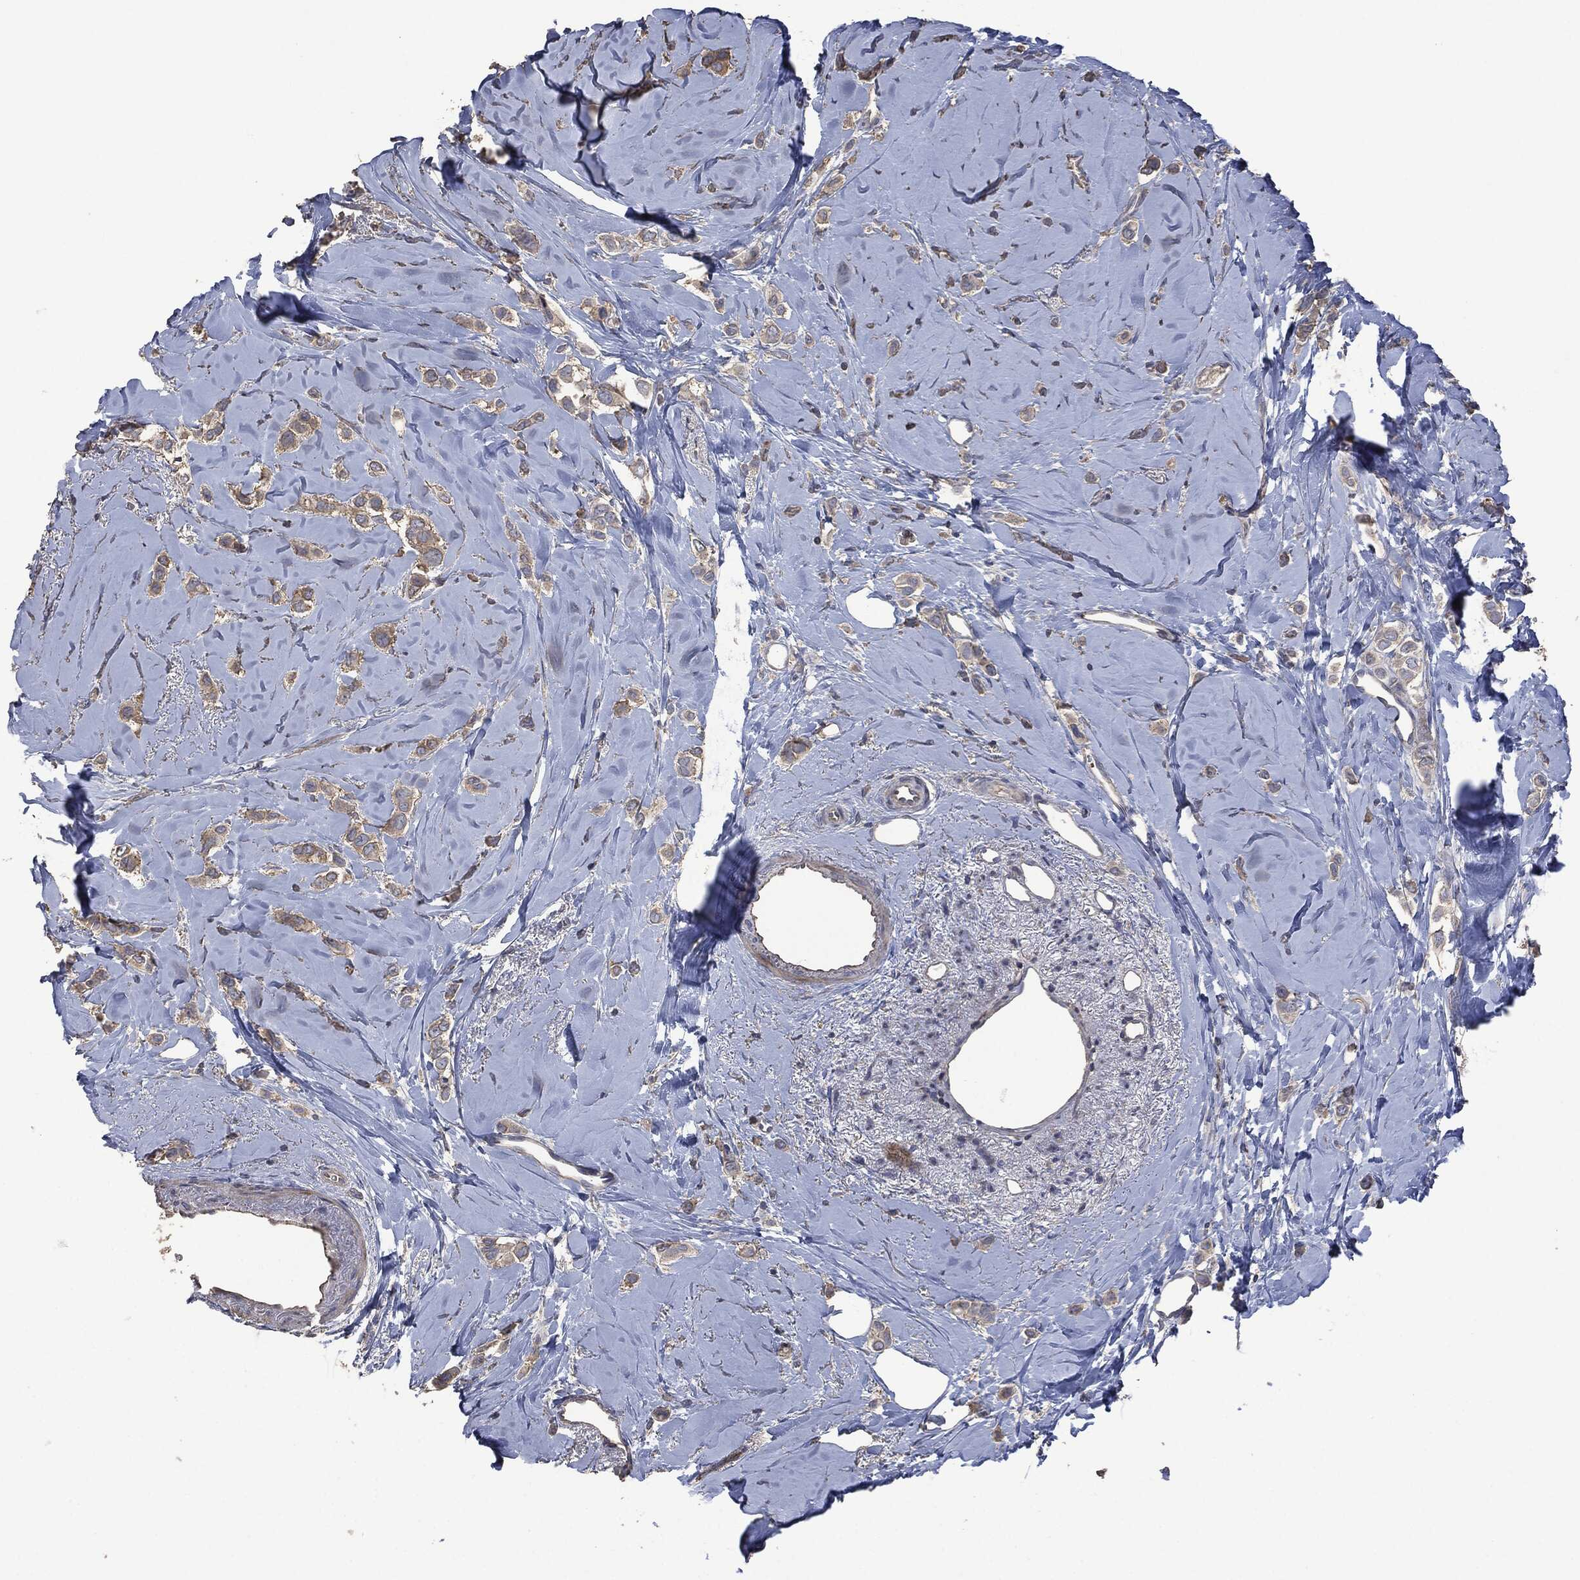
{"staining": {"intensity": "moderate", "quantity": "25%-75%", "location": "cytoplasmic/membranous"}, "tissue": "breast cancer", "cell_type": "Tumor cells", "image_type": "cancer", "snomed": [{"axis": "morphology", "description": "Lobular carcinoma"}, {"axis": "topography", "description": "Breast"}], "caption": "This micrograph shows IHC staining of breast cancer (lobular carcinoma), with medium moderate cytoplasmic/membranous staining in approximately 25%-75% of tumor cells.", "gene": "MSLN", "patient": {"sex": "female", "age": 66}}